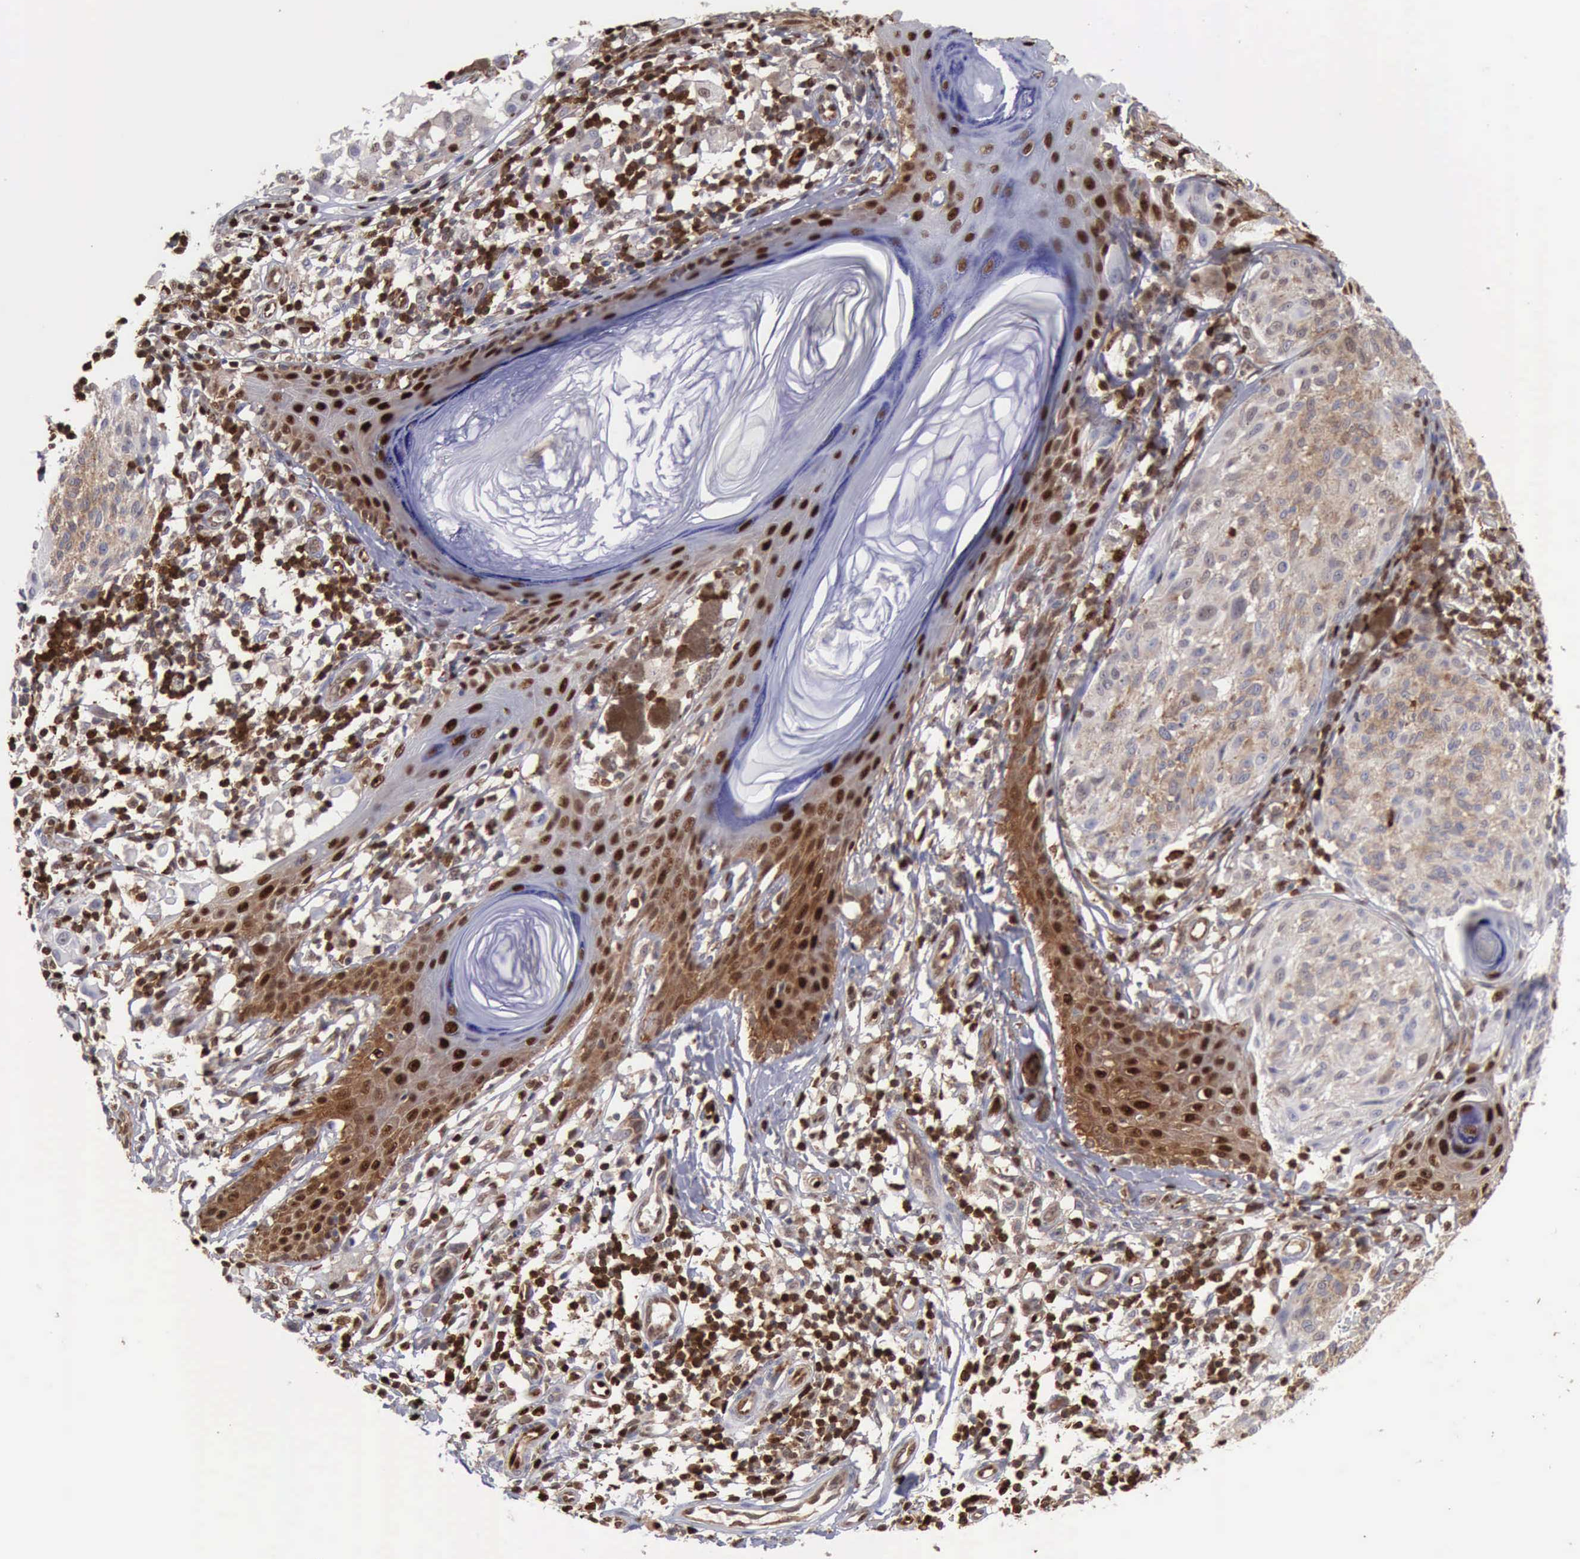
{"staining": {"intensity": "weak", "quantity": "25%-75%", "location": "cytoplasmic/membranous,nuclear"}, "tissue": "melanoma", "cell_type": "Tumor cells", "image_type": "cancer", "snomed": [{"axis": "morphology", "description": "Malignant melanoma, NOS"}, {"axis": "topography", "description": "Skin"}], "caption": "High-power microscopy captured an immunohistochemistry (IHC) image of malignant melanoma, revealing weak cytoplasmic/membranous and nuclear expression in approximately 25%-75% of tumor cells.", "gene": "PDCD4", "patient": {"sex": "male", "age": 36}}